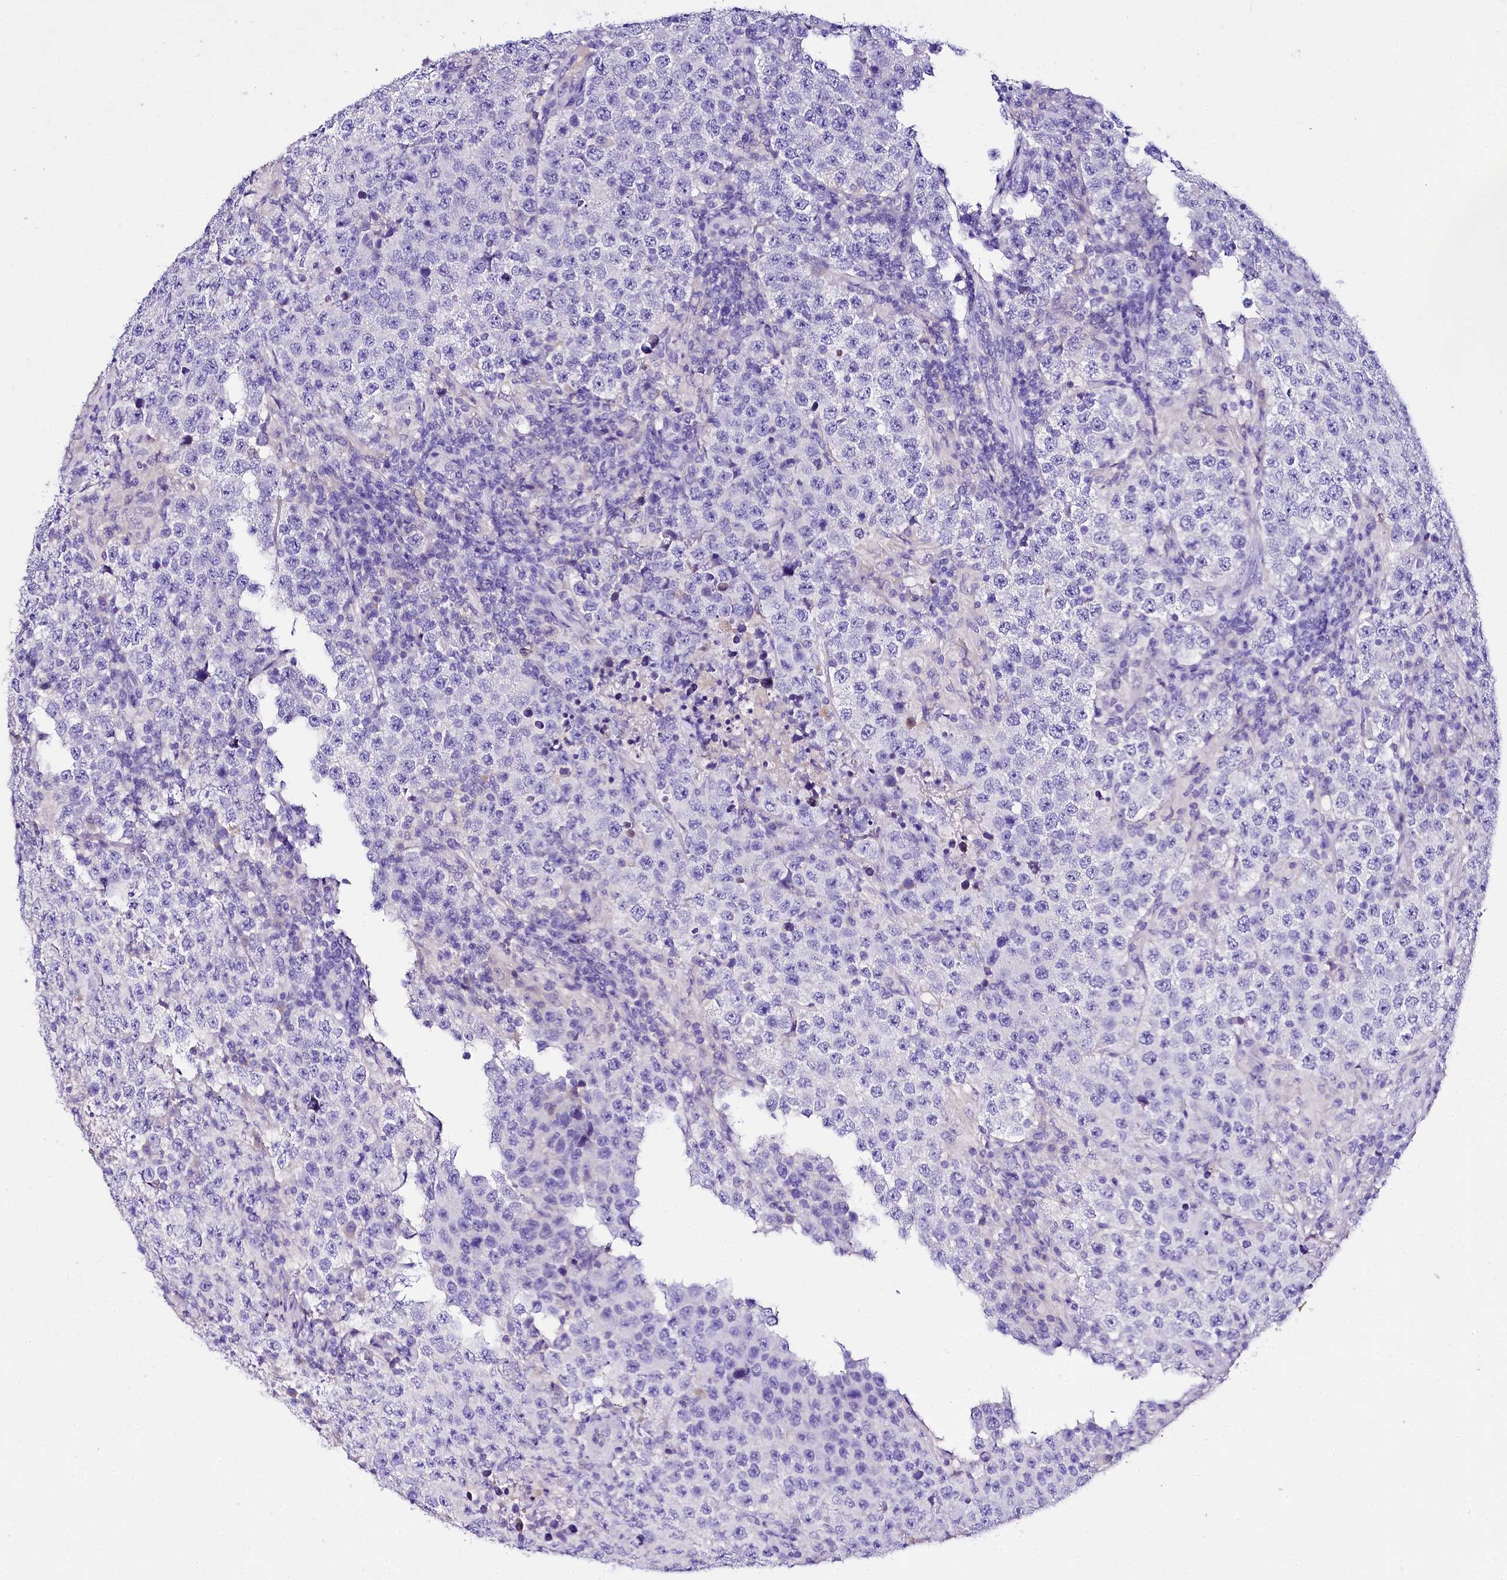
{"staining": {"intensity": "negative", "quantity": "none", "location": "none"}, "tissue": "testis cancer", "cell_type": "Tumor cells", "image_type": "cancer", "snomed": [{"axis": "morphology", "description": "Normal tissue, NOS"}, {"axis": "morphology", "description": "Urothelial carcinoma, High grade"}, {"axis": "morphology", "description": "Seminoma, NOS"}, {"axis": "morphology", "description": "Carcinoma, Embryonal, NOS"}, {"axis": "topography", "description": "Urinary bladder"}, {"axis": "topography", "description": "Testis"}], "caption": "Tumor cells show no significant protein positivity in embryonal carcinoma (testis).", "gene": "A2ML1", "patient": {"sex": "male", "age": 41}}